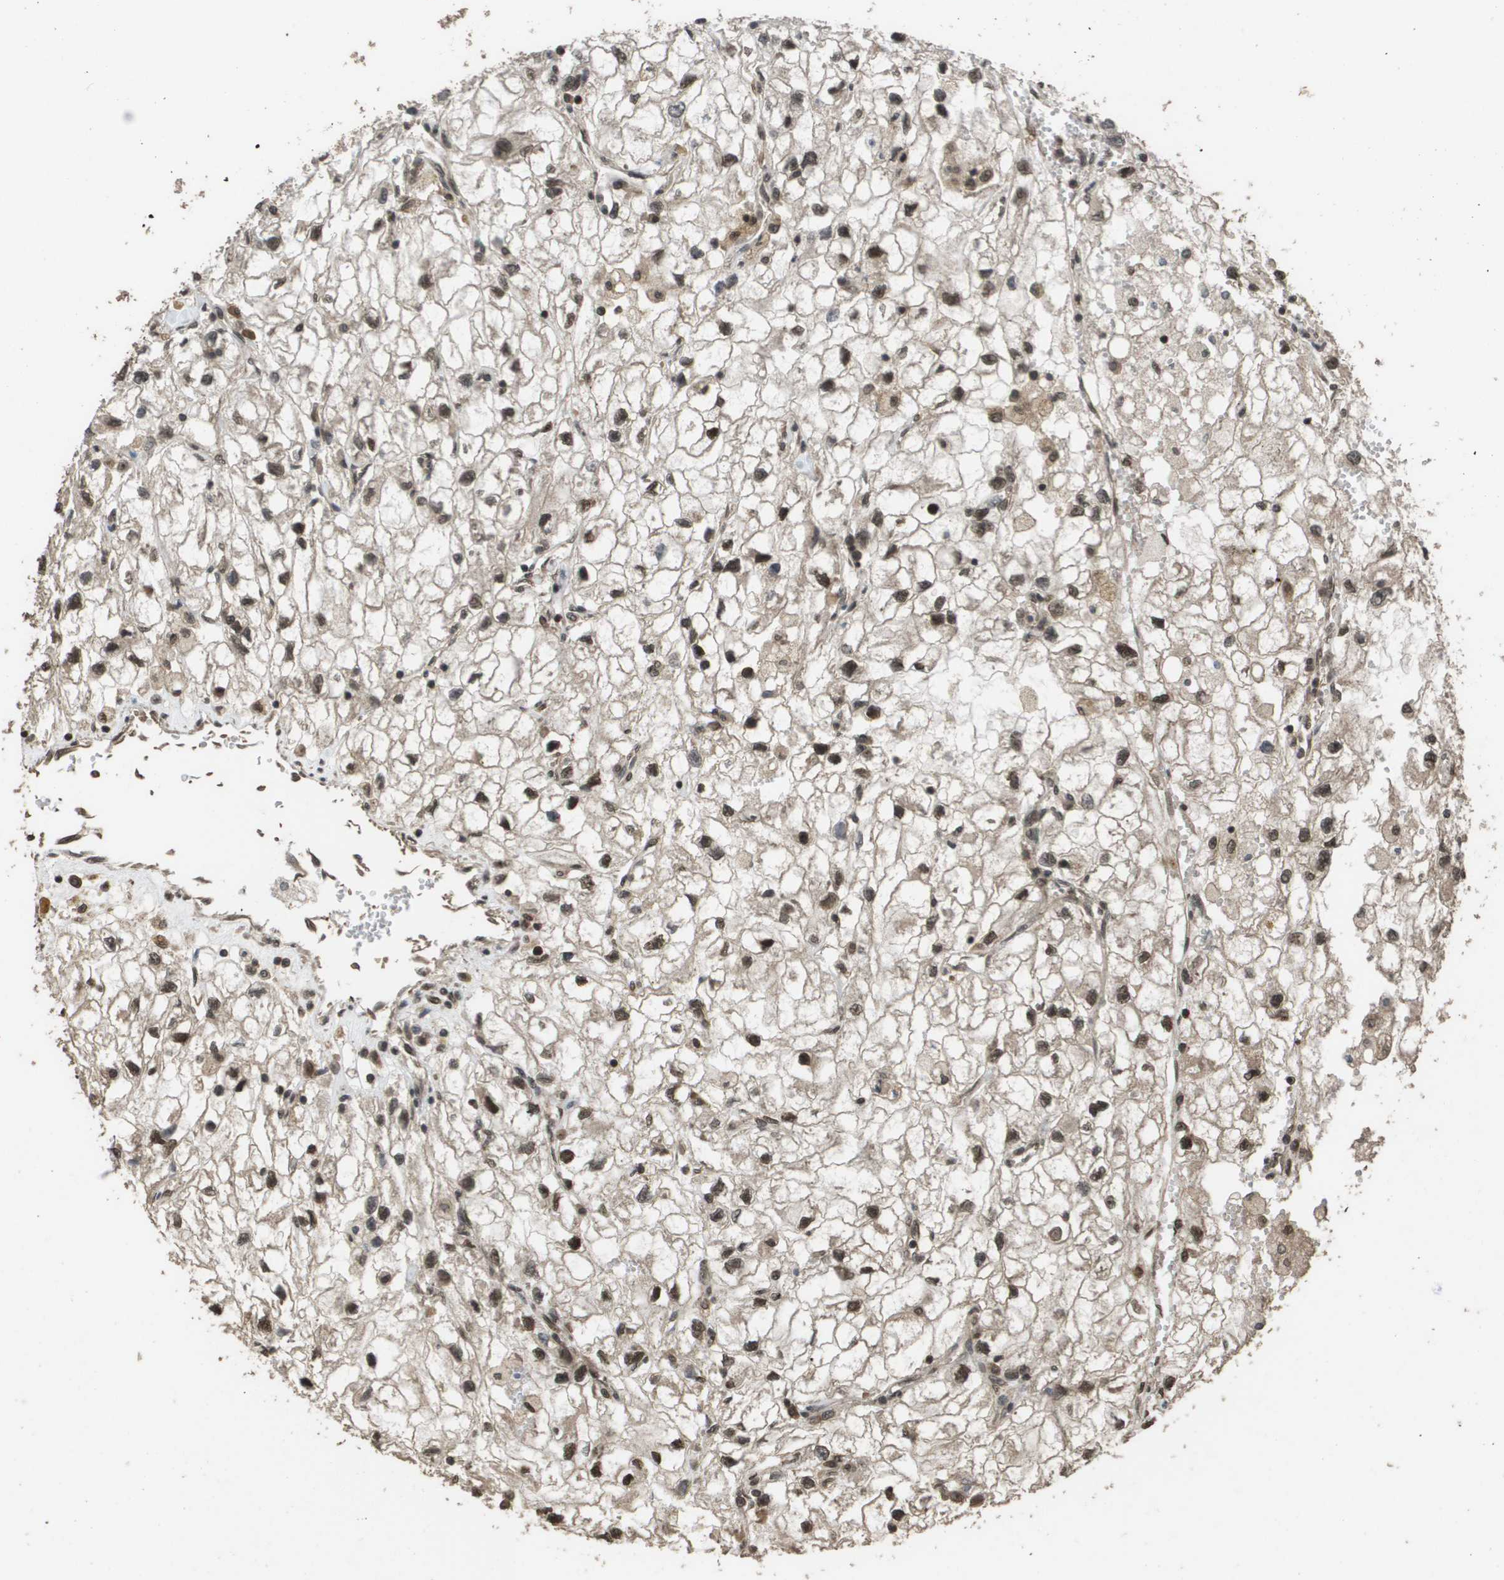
{"staining": {"intensity": "strong", "quantity": ">75%", "location": "cytoplasmic/membranous,nuclear"}, "tissue": "renal cancer", "cell_type": "Tumor cells", "image_type": "cancer", "snomed": [{"axis": "morphology", "description": "Adenocarcinoma, NOS"}, {"axis": "topography", "description": "Kidney"}], "caption": "Immunohistochemistry image of neoplastic tissue: renal adenocarcinoma stained using immunohistochemistry shows high levels of strong protein expression localized specifically in the cytoplasmic/membranous and nuclear of tumor cells, appearing as a cytoplasmic/membranous and nuclear brown color.", "gene": "AXIN2", "patient": {"sex": "female", "age": 70}}